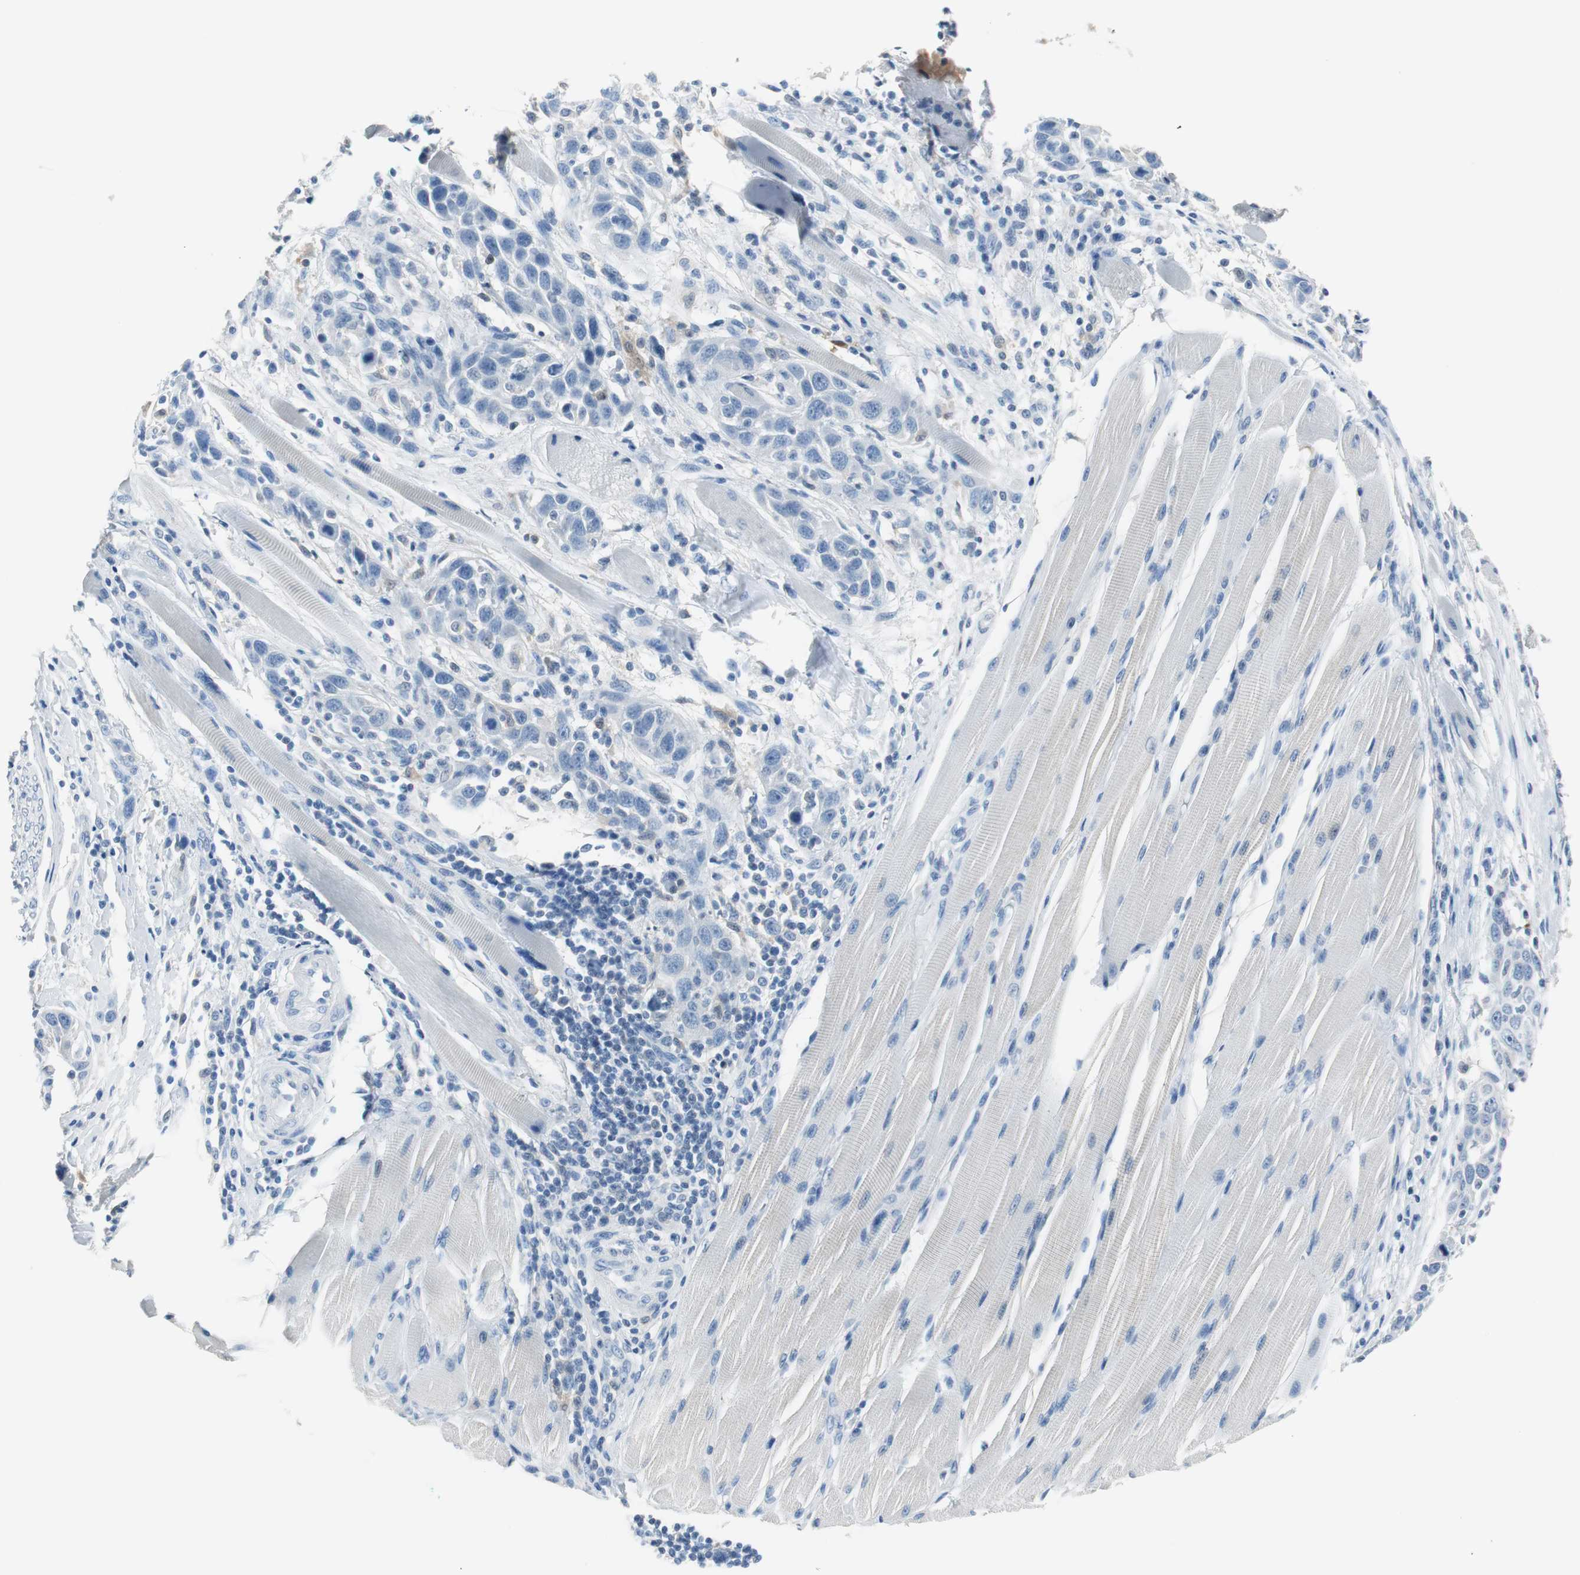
{"staining": {"intensity": "negative", "quantity": "none", "location": "none"}, "tissue": "head and neck cancer", "cell_type": "Tumor cells", "image_type": "cancer", "snomed": [{"axis": "morphology", "description": "Normal tissue, NOS"}, {"axis": "morphology", "description": "Squamous cell carcinoma, NOS"}, {"axis": "topography", "description": "Oral tissue"}, {"axis": "topography", "description": "Head-Neck"}], "caption": "An image of human squamous cell carcinoma (head and neck) is negative for staining in tumor cells. Nuclei are stained in blue.", "gene": "FBP1", "patient": {"sex": "female", "age": 50}}